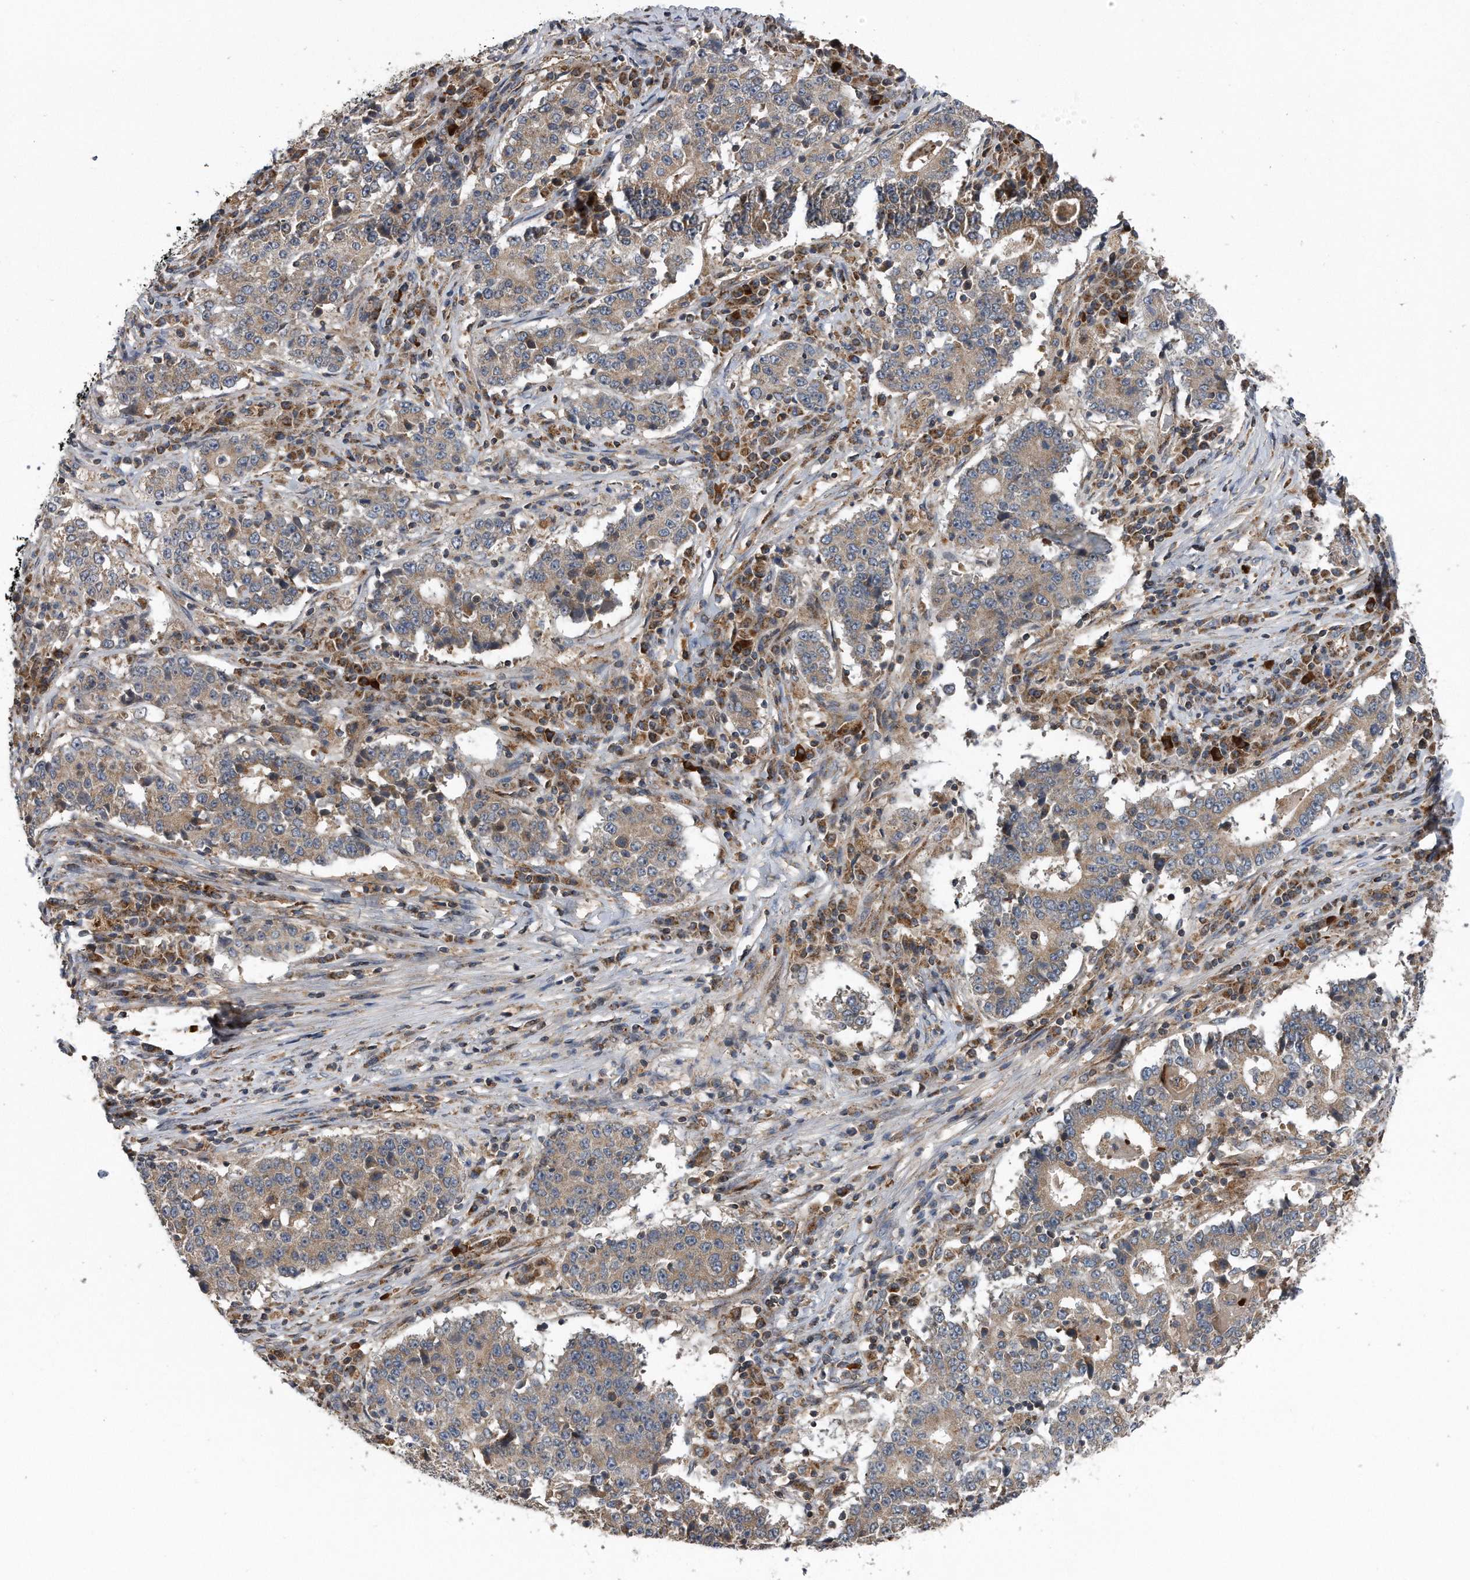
{"staining": {"intensity": "weak", "quantity": ">75%", "location": "cytoplasmic/membranous"}, "tissue": "stomach cancer", "cell_type": "Tumor cells", "image_type": "cancer", "snomed": [{"axis": "morphology", "description": "Adenocarcinoma, NOS"}, {"axis": "topography", "description": "Stomach"}], "caption": "This is an image of IHC staining of adenocarcinoma (stomach), which shows weak expression in the cytoplasmic/membranous of tumor cells.", "gene": "ALPK2", "patient": {"sex": "male", "age": 59}}